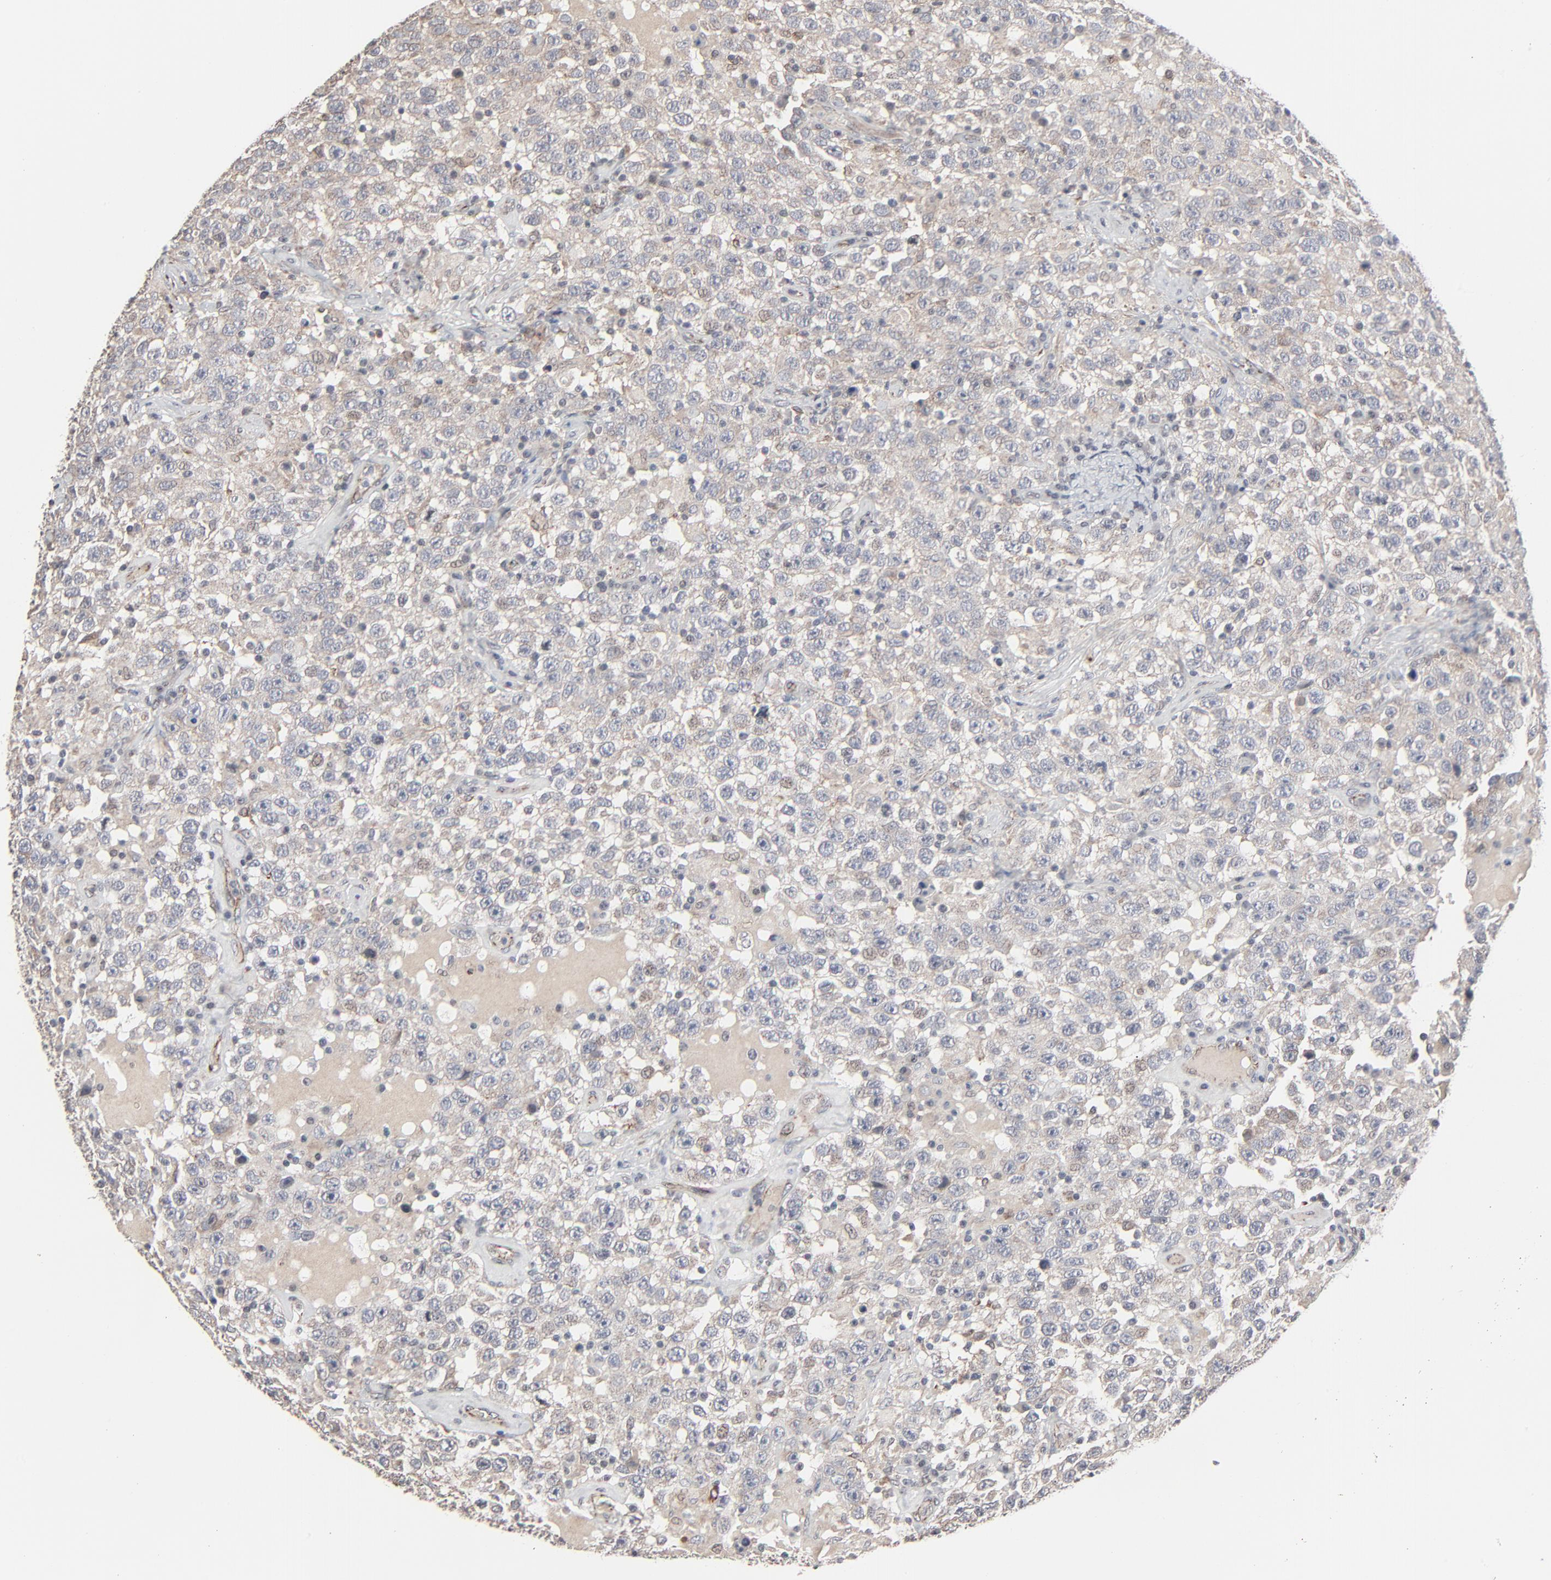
{"staining": {"intensity": "weak", "quantity": "25%-75%", "location": "cytoplasmic/membranous"}, "tissue": "testis cancer", "cell_type": "Tumor cells", "image_type": "cancer", "snomed": [{"axis": "morphology", "description": "Seminoma, NOS"}, {"axis": "topography", "description": "Testis"}], "caption": "About 25%-75% of tumor cells in seminoma (testis) reveal weak cytoplasmic/membranous protein expression as visualized by brown immunohistochemical staining.", "gene": "CTNND1", "patient": {"sex": "male", "age": 41}}